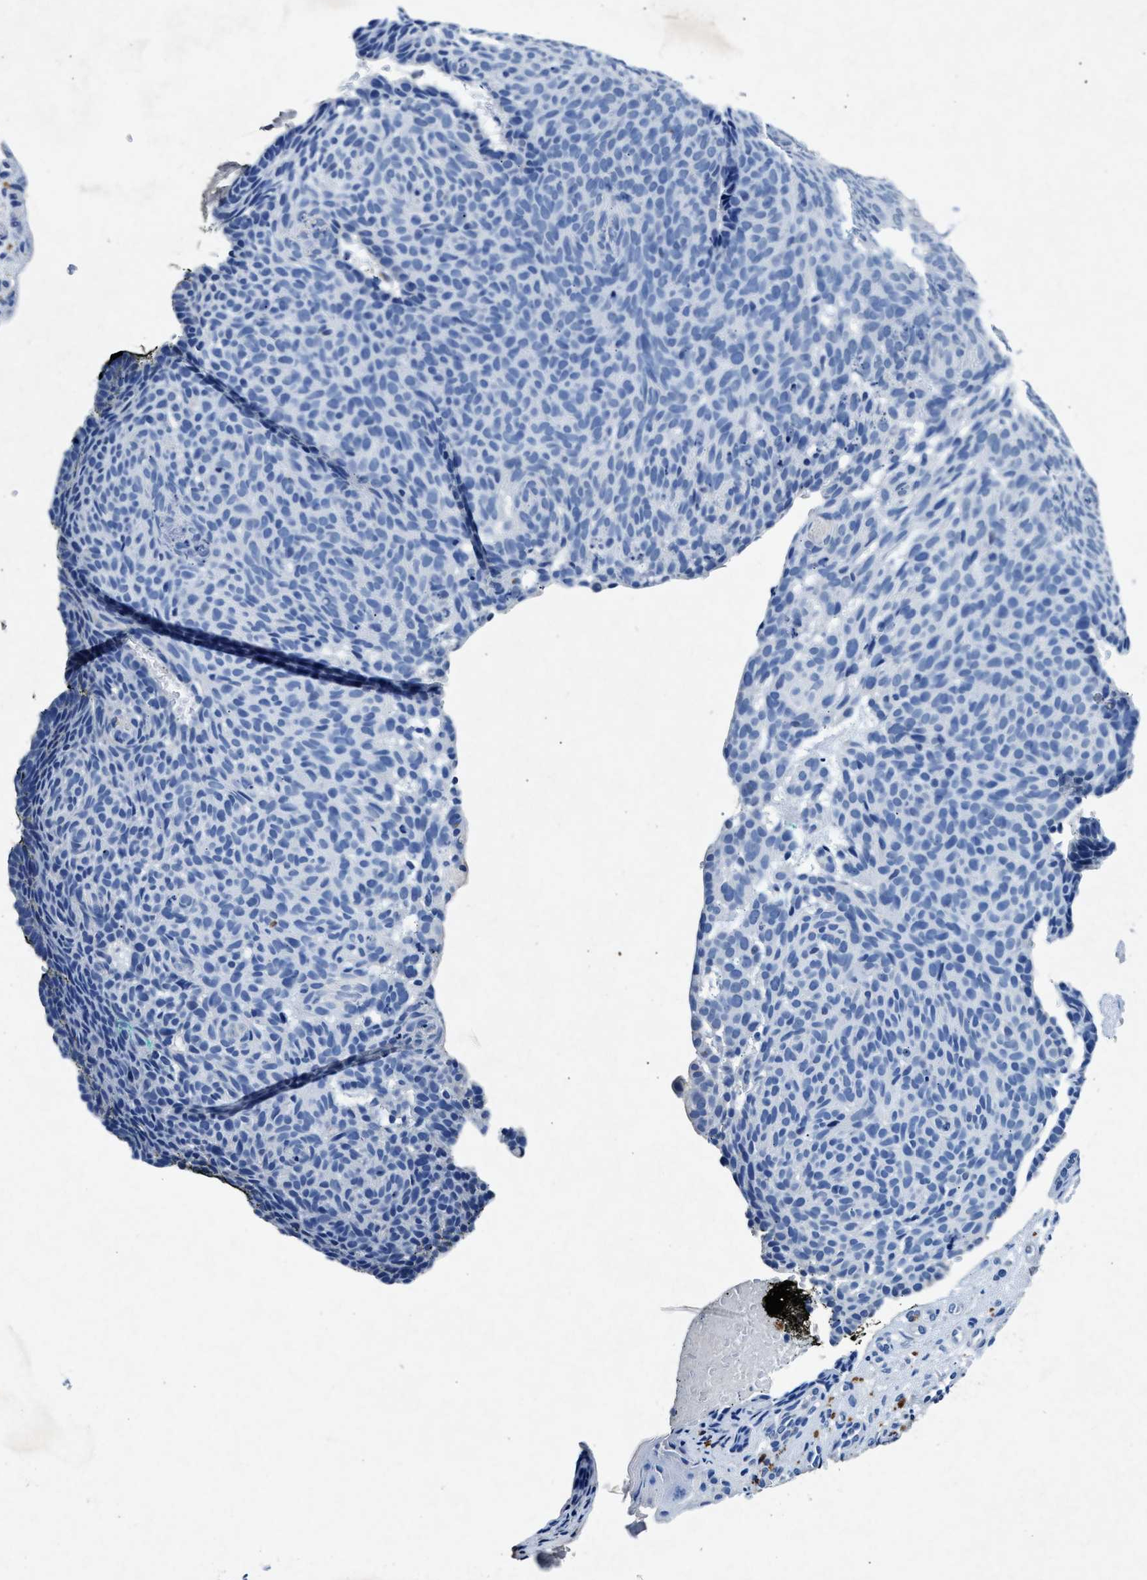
{"staining": {"intensity": "negative", "quantity": "none", "location": "none"}, "tissue": "skin cancer", "cell_type": "Tumor cells", "image_type": "cancer", "snomed": [{"axis": "morphology", "description": "Basal cell carcinoma"}, {"axis": "topography", "description": "Skin"}], "caption": "An immunohistochemistry (IHC) micrograph of skin cancer is shown. There is no staining in tumor cells of skin cancer. (Stains: DAB (3,3'-diaminobenzidine) IHC with hematoxylin counter stain, Microscopy: brightfield microscopy at high magnification).", "gene": "MAP6", "patient": {"sex": "male", "age": 61}}